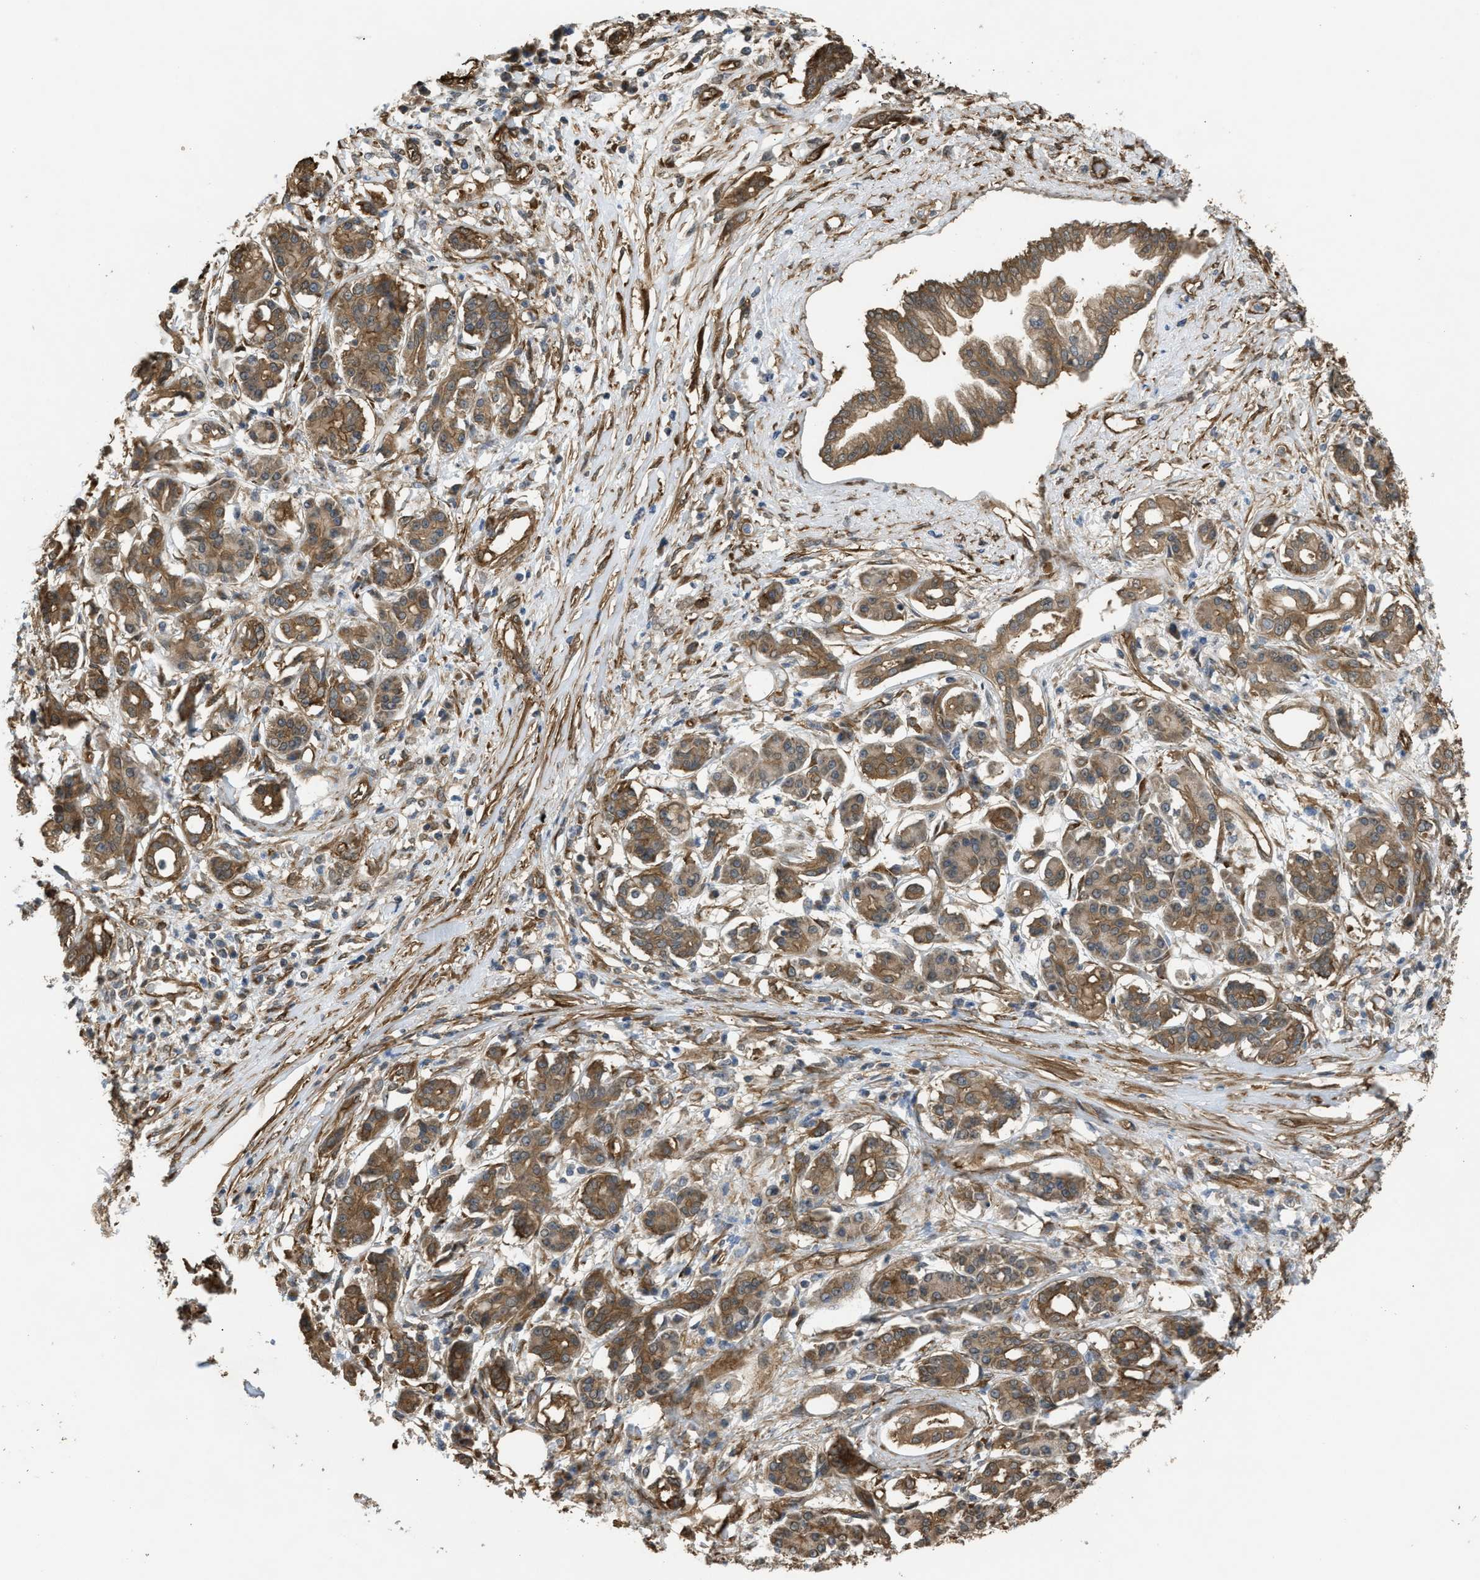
{"staining": {"intensity": "moderate", "quantity": ">75%", "location": "cytoplasmic/membranous"}, "tissue": "pancreatic cancer", "cell_type": "Tumor cells", "image_type": "cancer", "snomed": [{"axis": "morphology", "description": "Adenocarcinoma, NOS"}, {"axis": "topography", "description": "Pancreas"}], "caption": "Protein staining reveals moderate cytoplasmic/membranous expression in approximately >75% of tumor cells in pancreatic cancer.", "gene": "BAG3", "patient": {"sex": "female", "age": 56}}